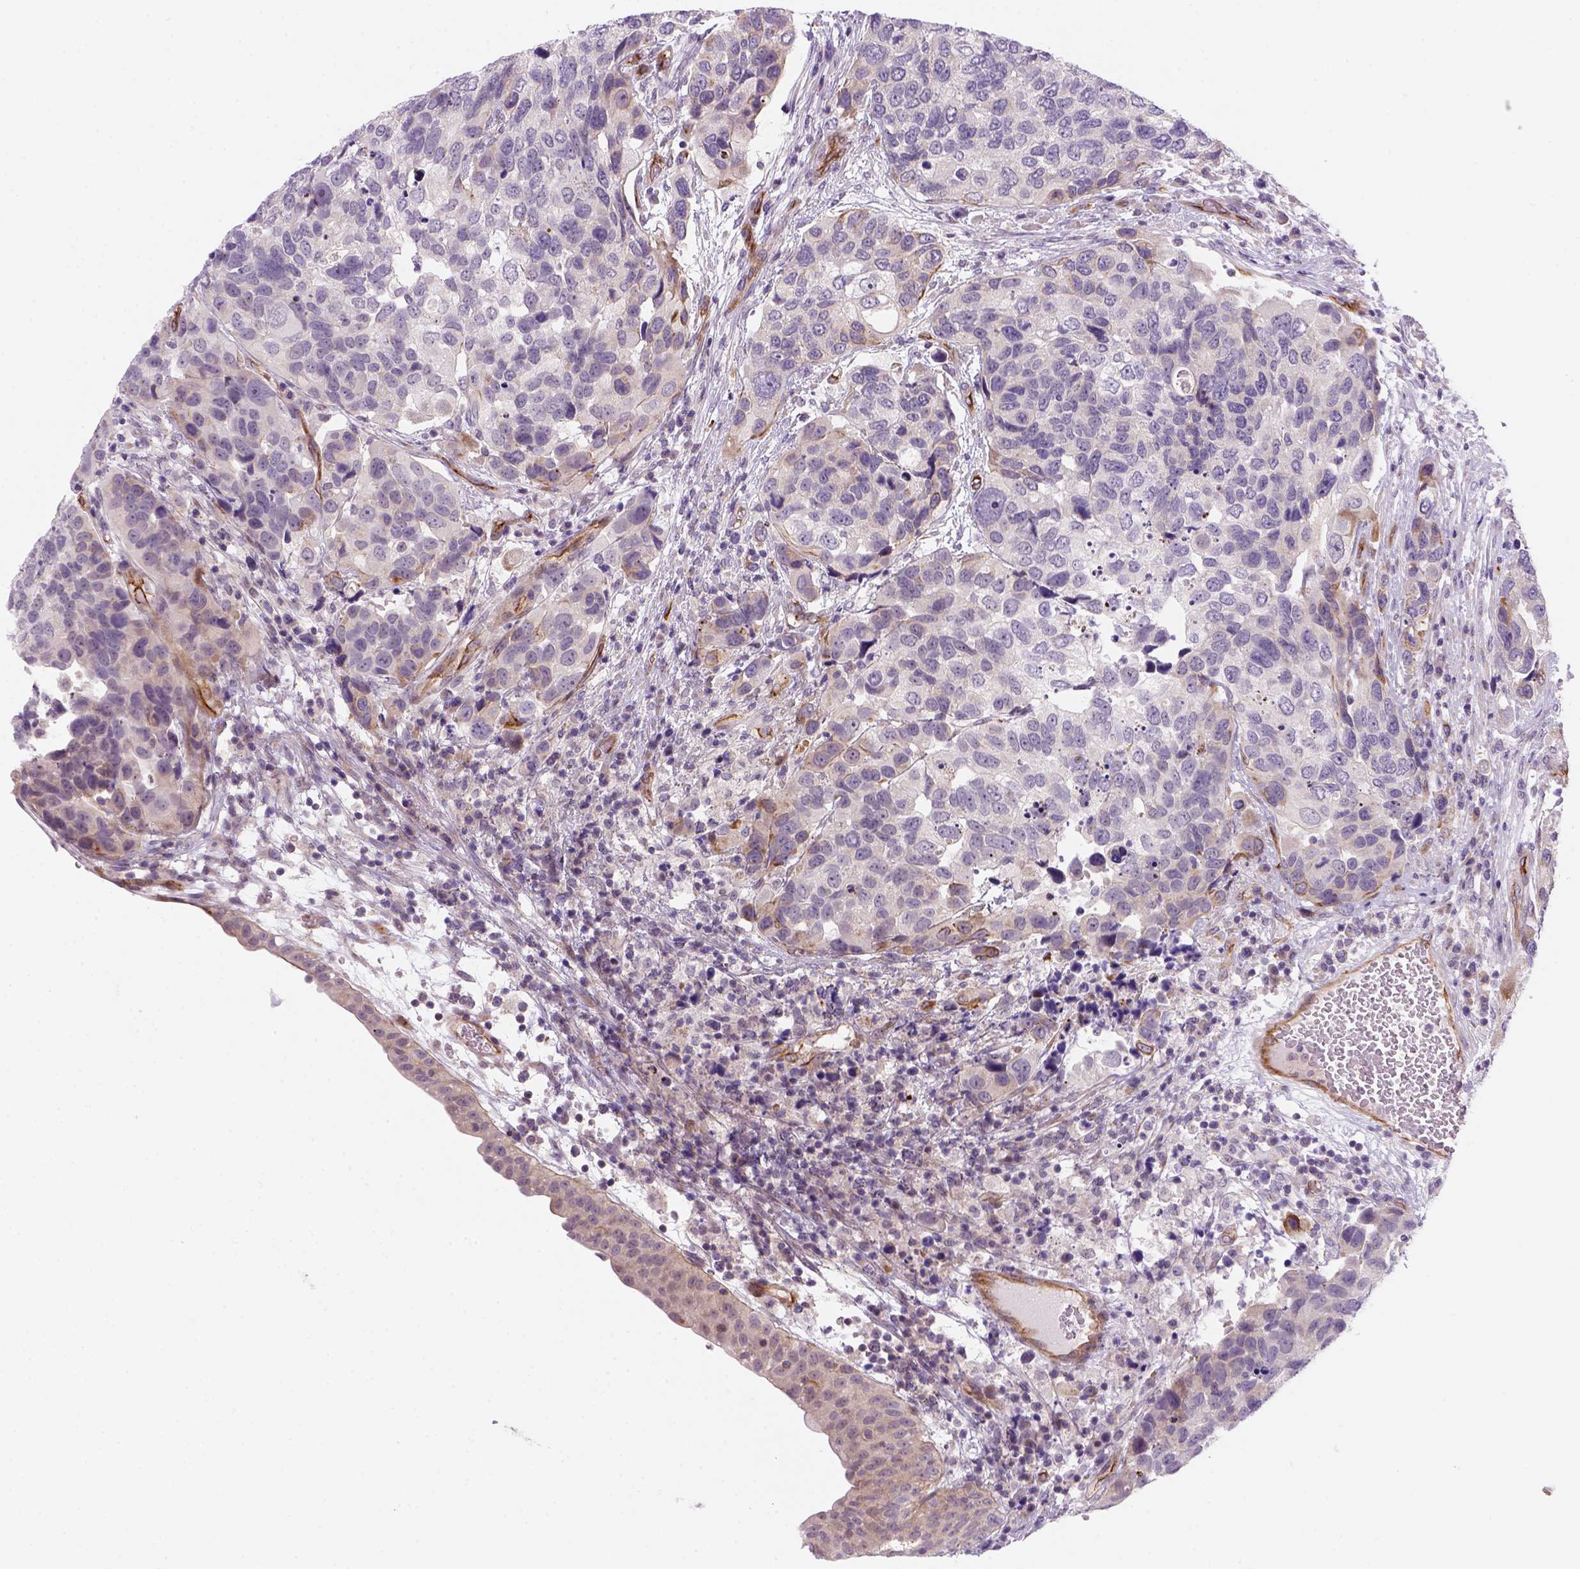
{"staining": {"intensity": "weak", "quantity": "<25%", "location": "cytoplasmic/membranous"}, "tissue": "urothelial cancer", "cell_type": "Tumor cells", "image_type": "cancer", "snomed": [{"axis": "morphology", "description": "Urothelial carcinoma, High grade"}, {"axis": "topography", "description": "Urinary bladder"}], "caption": "Immunohistochemical staining of urothelial cancer demonstrates no significant expression in tumor cells. Brightfield microscopy of immunohistochemistry (IHC) stained with DAB (brown) and hematoxylin (blue), captured at high magnification.", "gene": "VSTM5", "patient": {"sex": "male", "age": 60}}